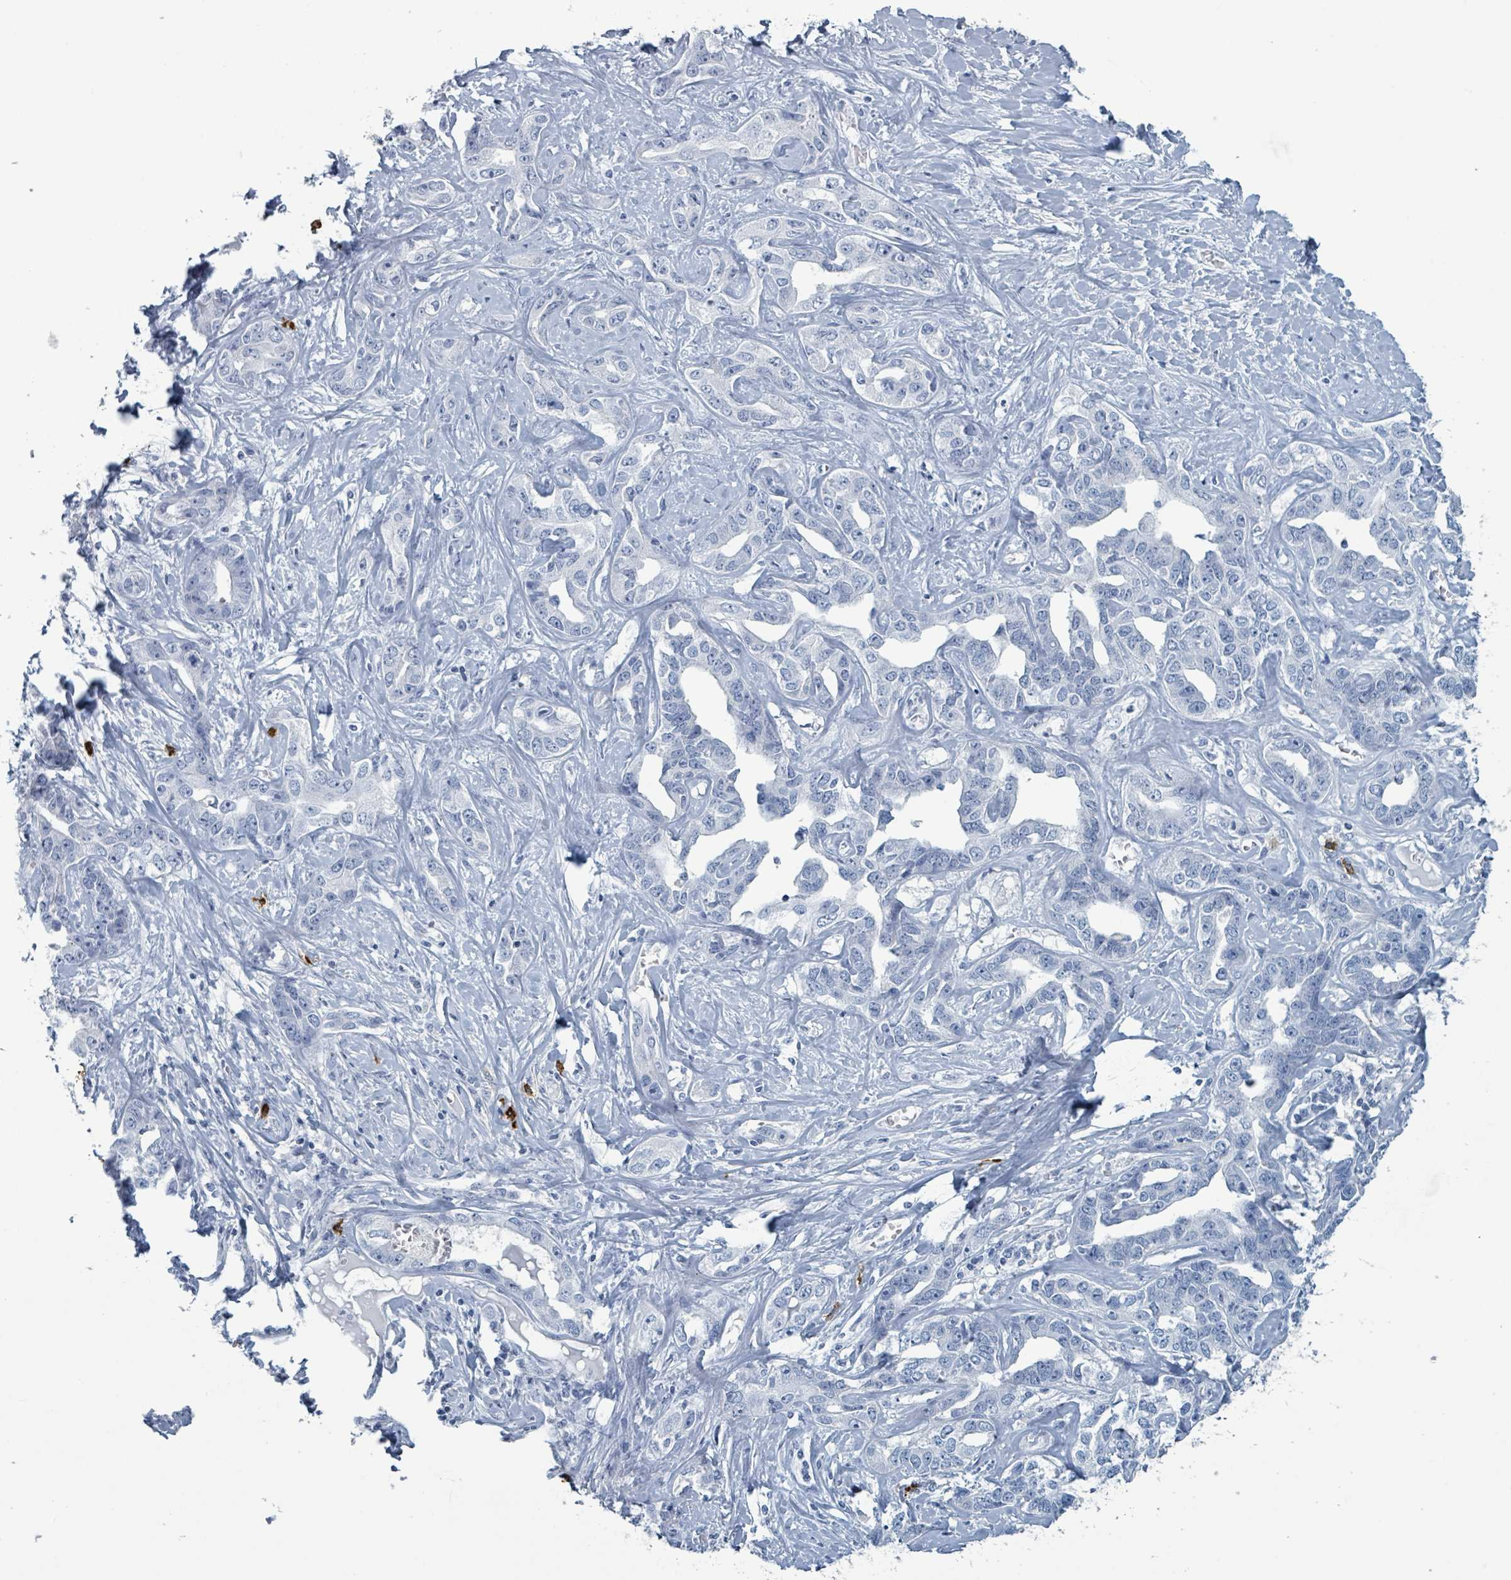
{"staining": {"intensity": "negative", "quantity": "none", "location": "none"}, "tissue": "liver cancer", "cell_type": "Tumor cells", "image_type": "cancer", "snomed": [{"axis": "morphology", "description": "Cholangiocarcinoma"}, {"axis": "topography", "description": "Liver"}], "caption": "High magnification brightfield microscopy of cholangiocarcinoma (liver) stained with DAB (3,3'-diaminobenzidine) (brown) and counterstained with hematoxylin (blue): tumor cells show no significant staining.", "gene": "VPS13D", "patient": {"sex": "male", "age": 59}}